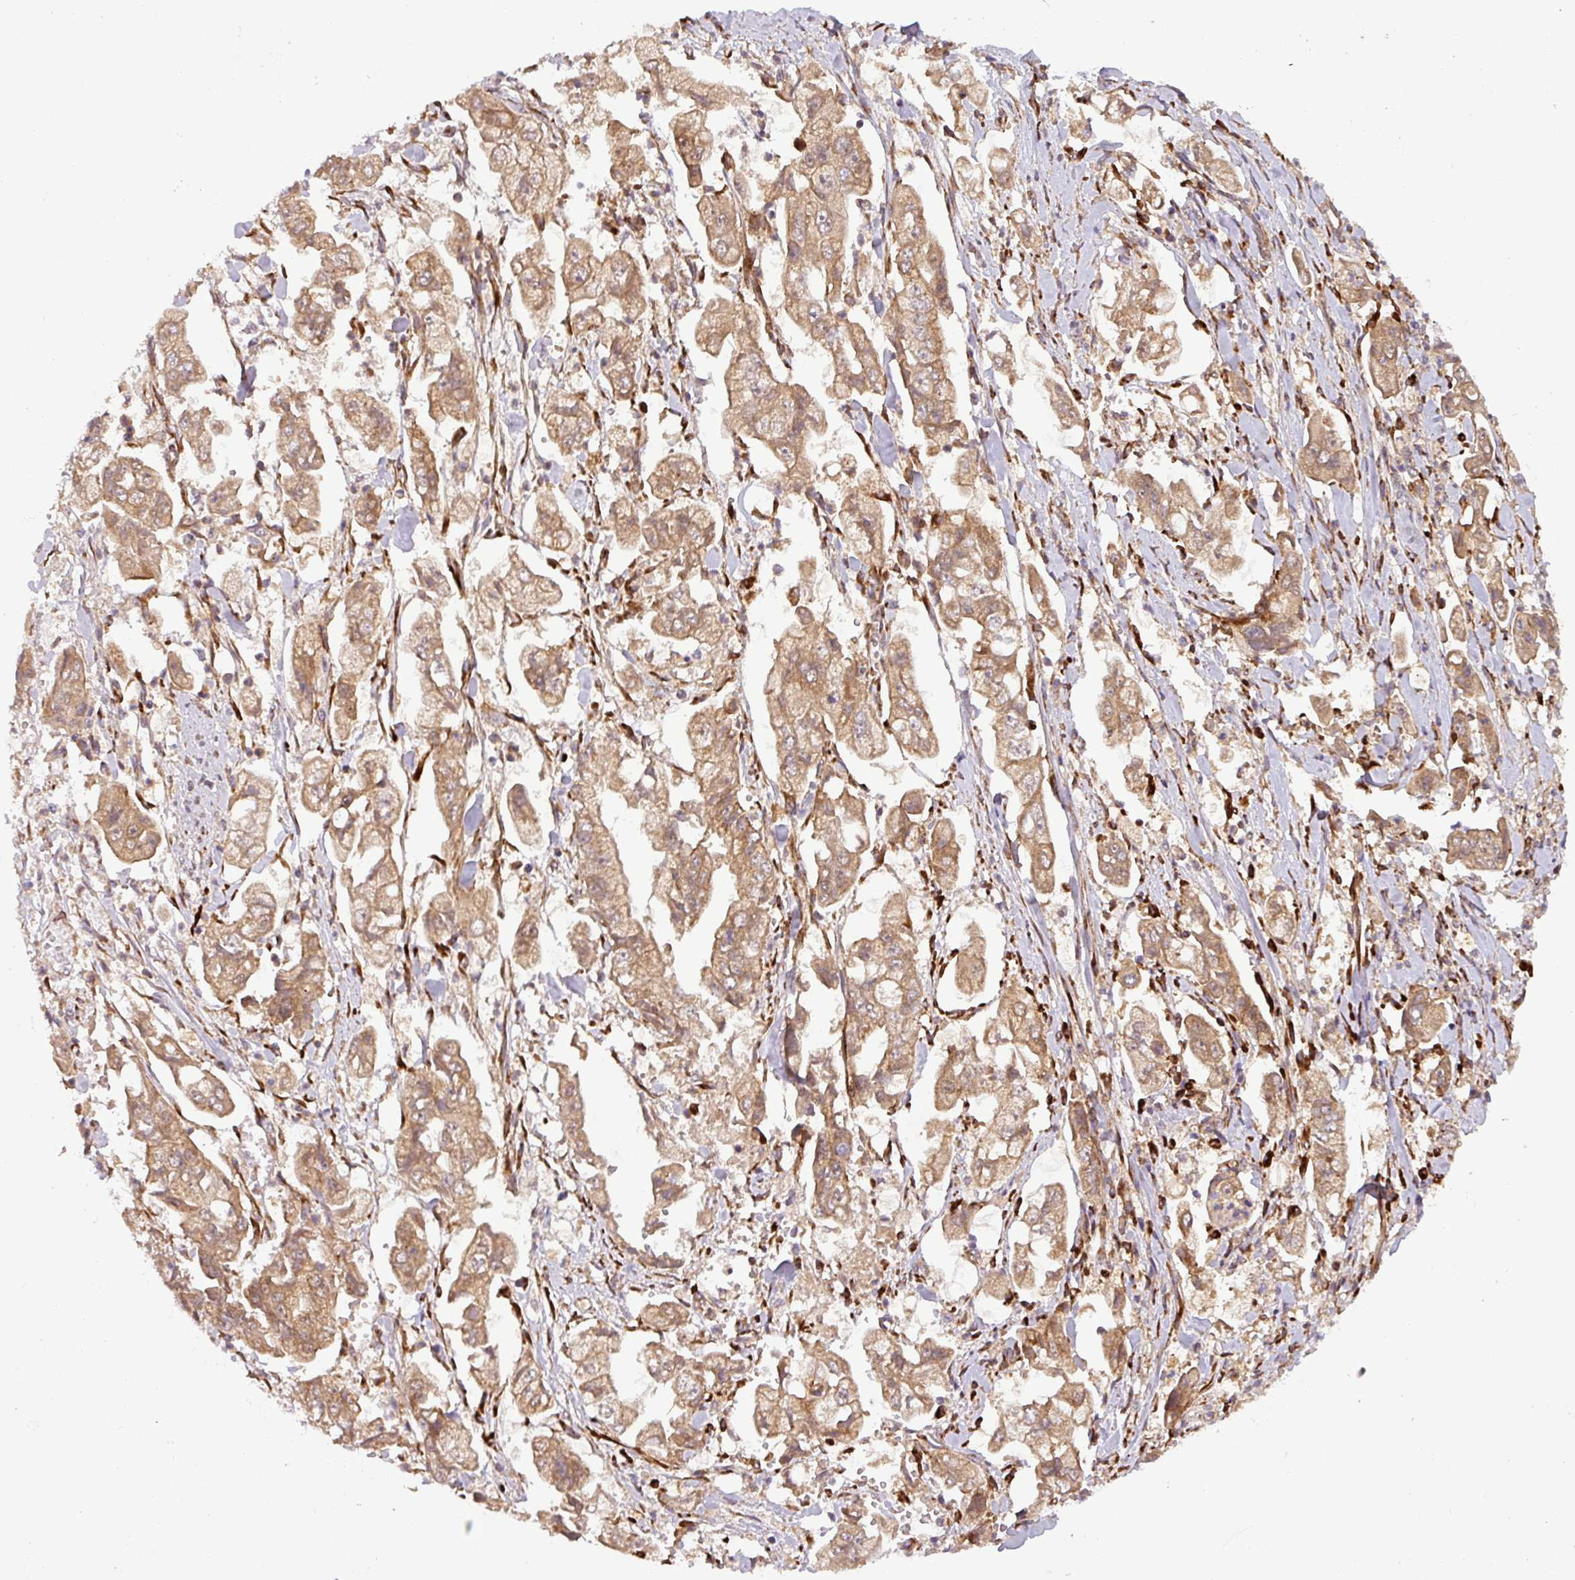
{"staining": {"intensity": "moderate", "quantity": ">75%", "location": "cytoplasmic/membranous"}, "tissue": "stomach cancer", "cell_type": "Tumor cells", "image_type": "cancer", "snomed": [{"axis": "morphology", "description": "Adenocarcinoma, NOS"}, {"axis": "topography", "description": "Stomach"}], "caption": "IHC staining of stomach cancer (adenocarcinoma), which shows medium levels of moderate cytoplasmic/membranous expression in approximately >75% of tumor cells indicating moderate cytoplasmic/membranous protein positivity. The staining was performed using DAB (brown) for protein detection and nuclei were counterstained in hematoxylin (blue).", "gene": "ART1", "patient": {"sex": "male", "age": 62}}